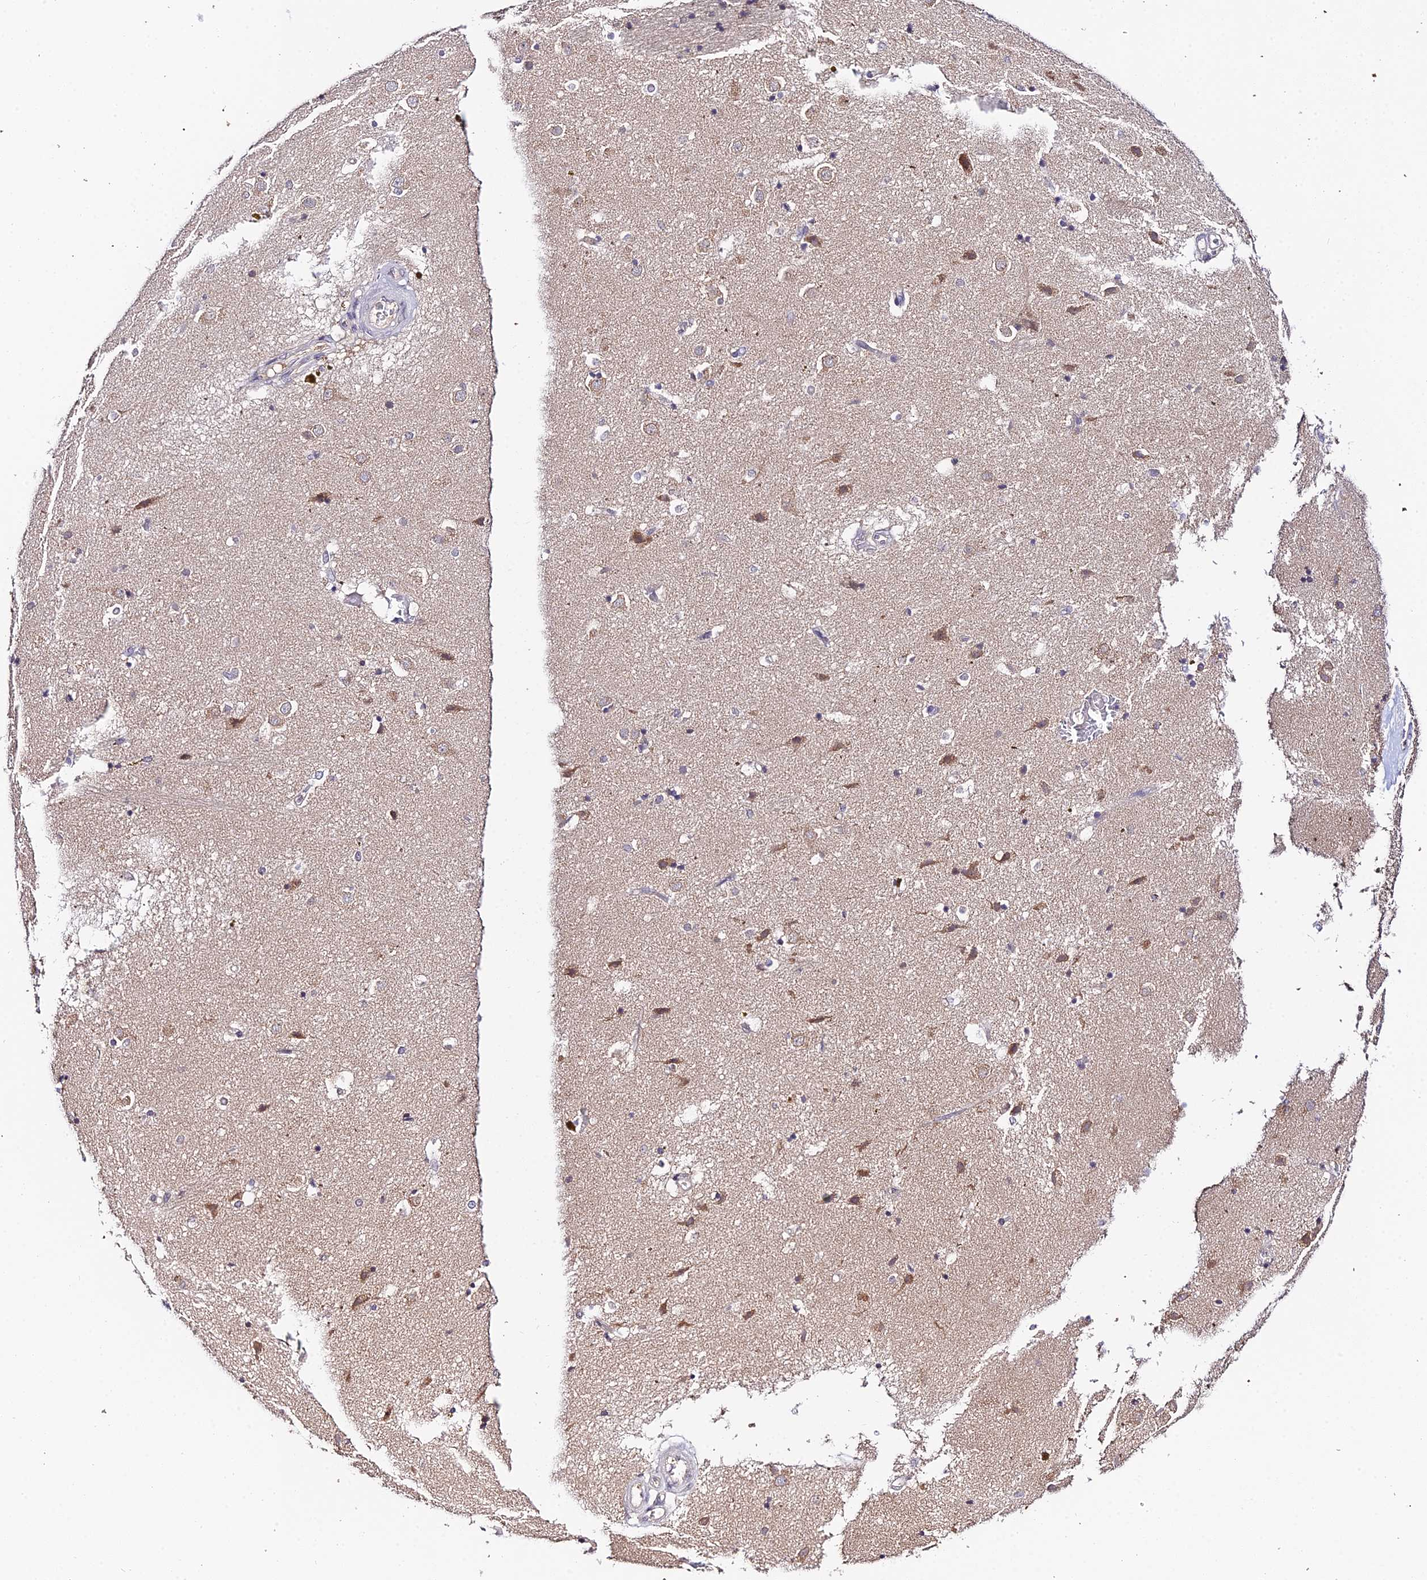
{"staining": {"intensity": "moderate", "quantity": "<25%", "location": "cytoplasmic/membranous"}, "tissue": "caudate", "cell_type": "Glial cells", "image_type": "normal", "snomed": [{"axis": "morphology", "description": "Normal tissue, NOS"}, {"axis": "topography", "description": "Lateral ventricle wall"}], "caption": "Moderate cytoplasmic/membranous expression for a protein is identified in approximately <25% of glial cells of unremarkable caudate using immunohistochemistry.", "gene": "TEKT1", "patient": {"sex": "male", "age": 70}}